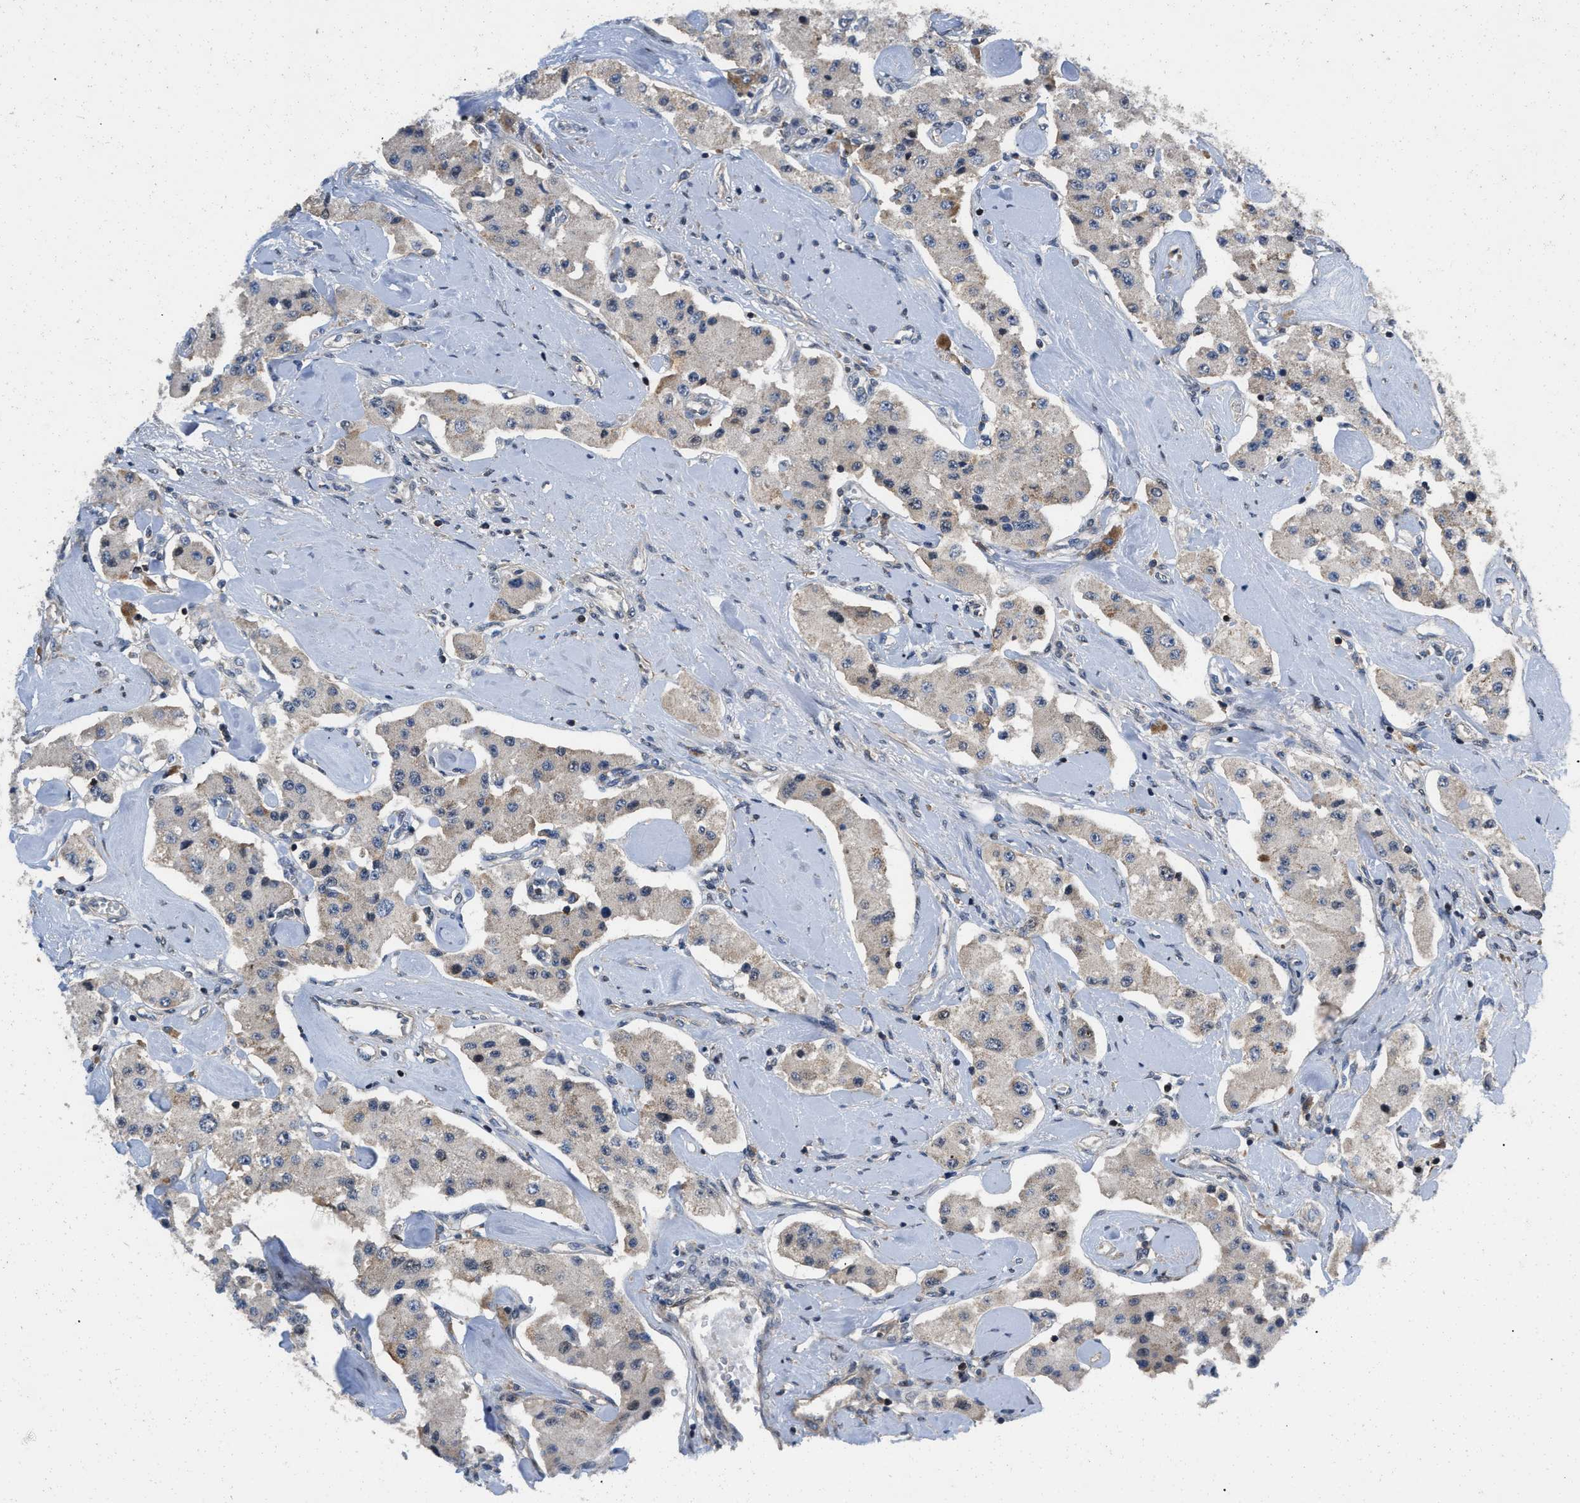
{"staining": {"intensity": "negative", "quantity": "none", "location": "none"}, "tissue": "carcinoid", "cell_type": "Tumor cells", "image_type": "cancer", "snomed": [{"axis": "morphology", "description": "Carcinoid, malignant, NOS"}, {"axis": "topography", "description": "Pancreas"}], "caption": "This micrograph is of malignant carcinoid stained with IHC to label a protein in brown with the nuclei are counter-stained blue. There is no expression in tumor cells. Brightfield microscopy of IHC stained with DAB (3,3'-diaminobenzidine) (brown) and hematoxylin (blue), captured at high magnification.", "gene": "PRDM14", "patient": {"sex": "male", "age": 41}}